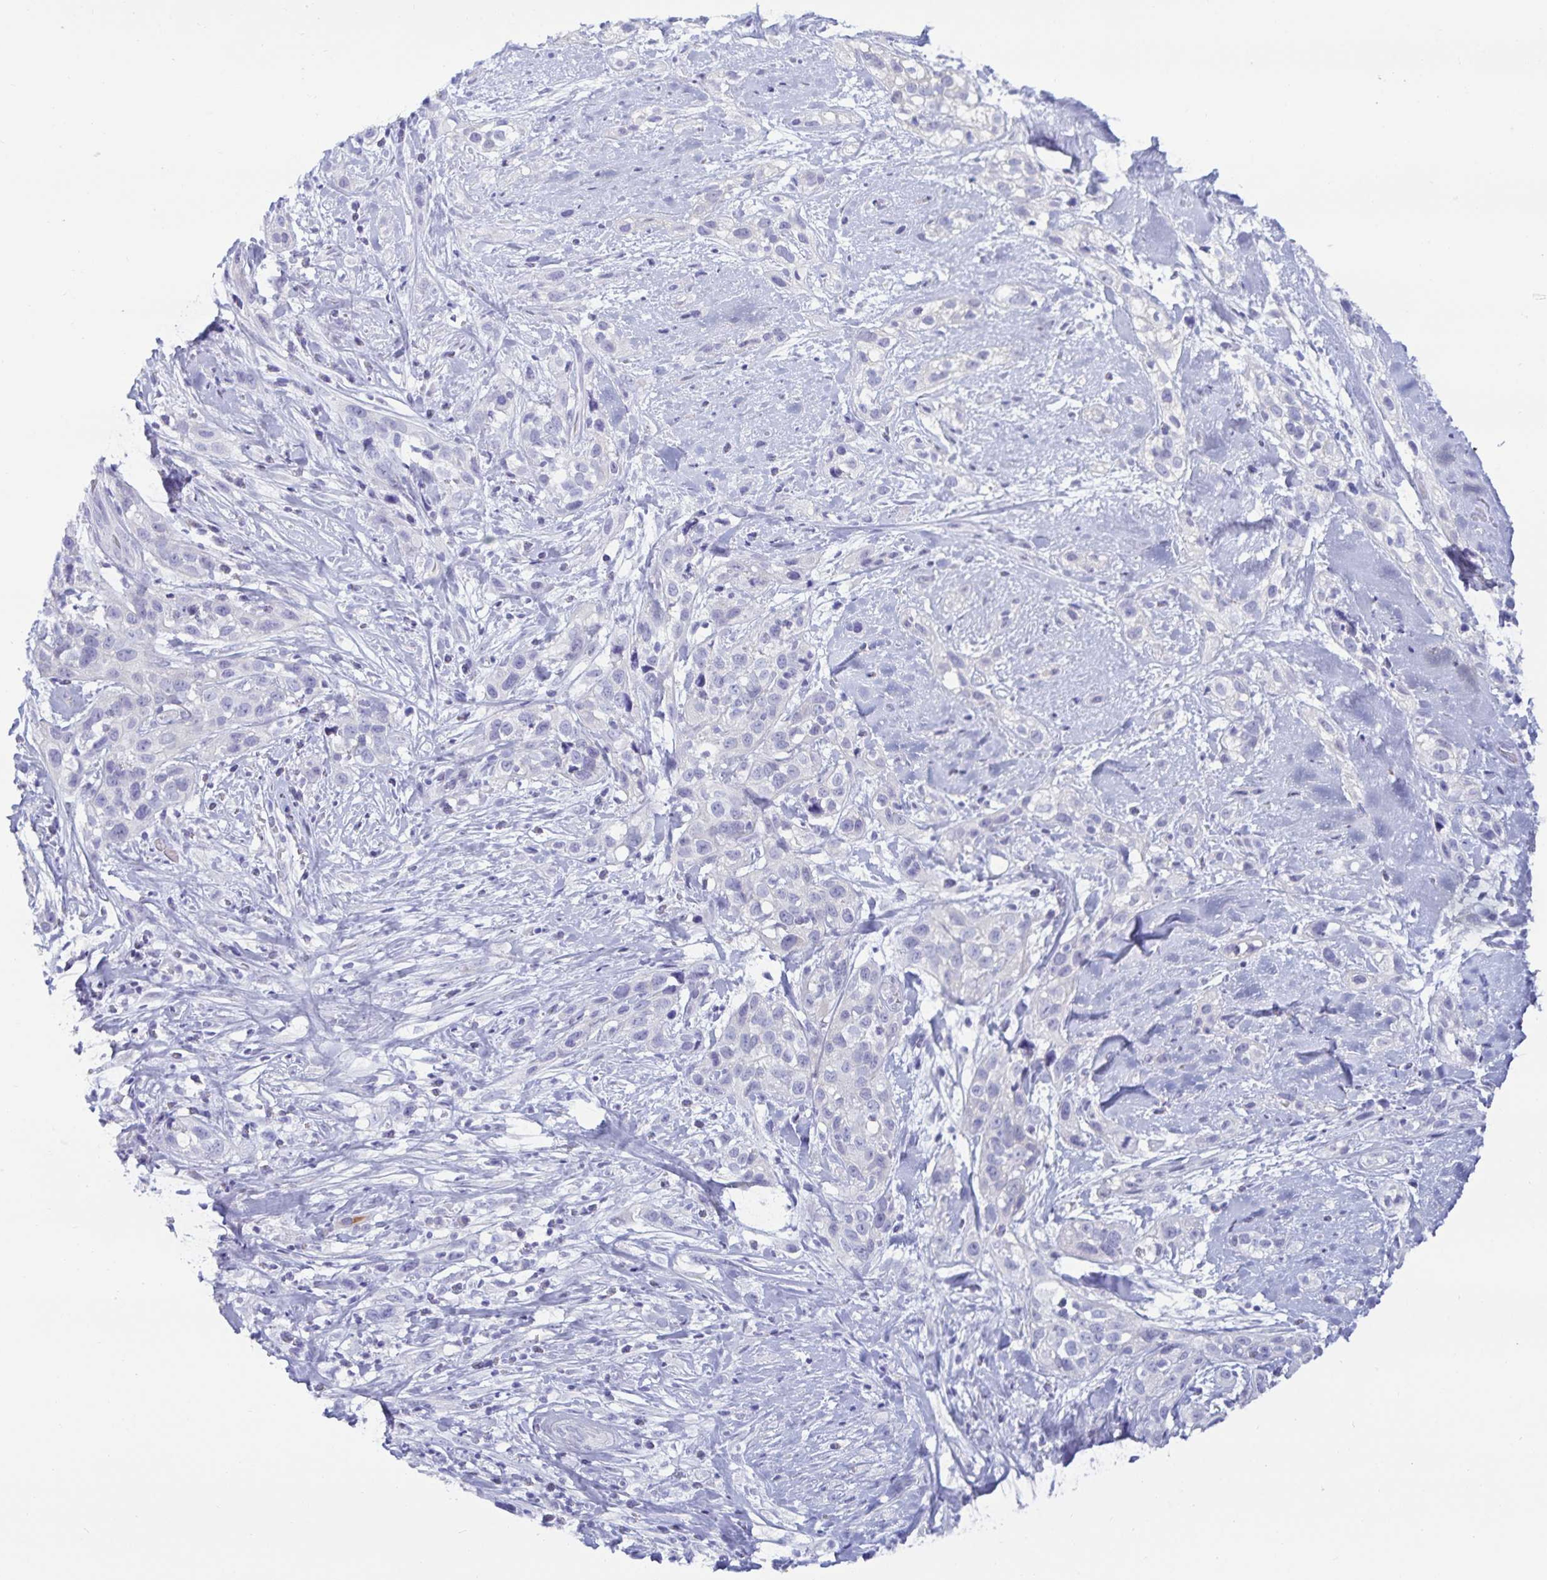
{"staining": {"intensity": "negative", "quantity": "none", "location": "none"}, "tissue": "skin cancer", "cell_type": "Tumor cells", "image_type": "cancer", "snomed": [{"axis": "morphology", "description": "Squamous cell carcinoma, NOS"}, {"axis": "topography", "description": "Skin"}], "caption": "Tumor cells are negative for protein expression in human skin cancer.", "gene": "MON2", "patient": {"sex": "male", "age": 82}}